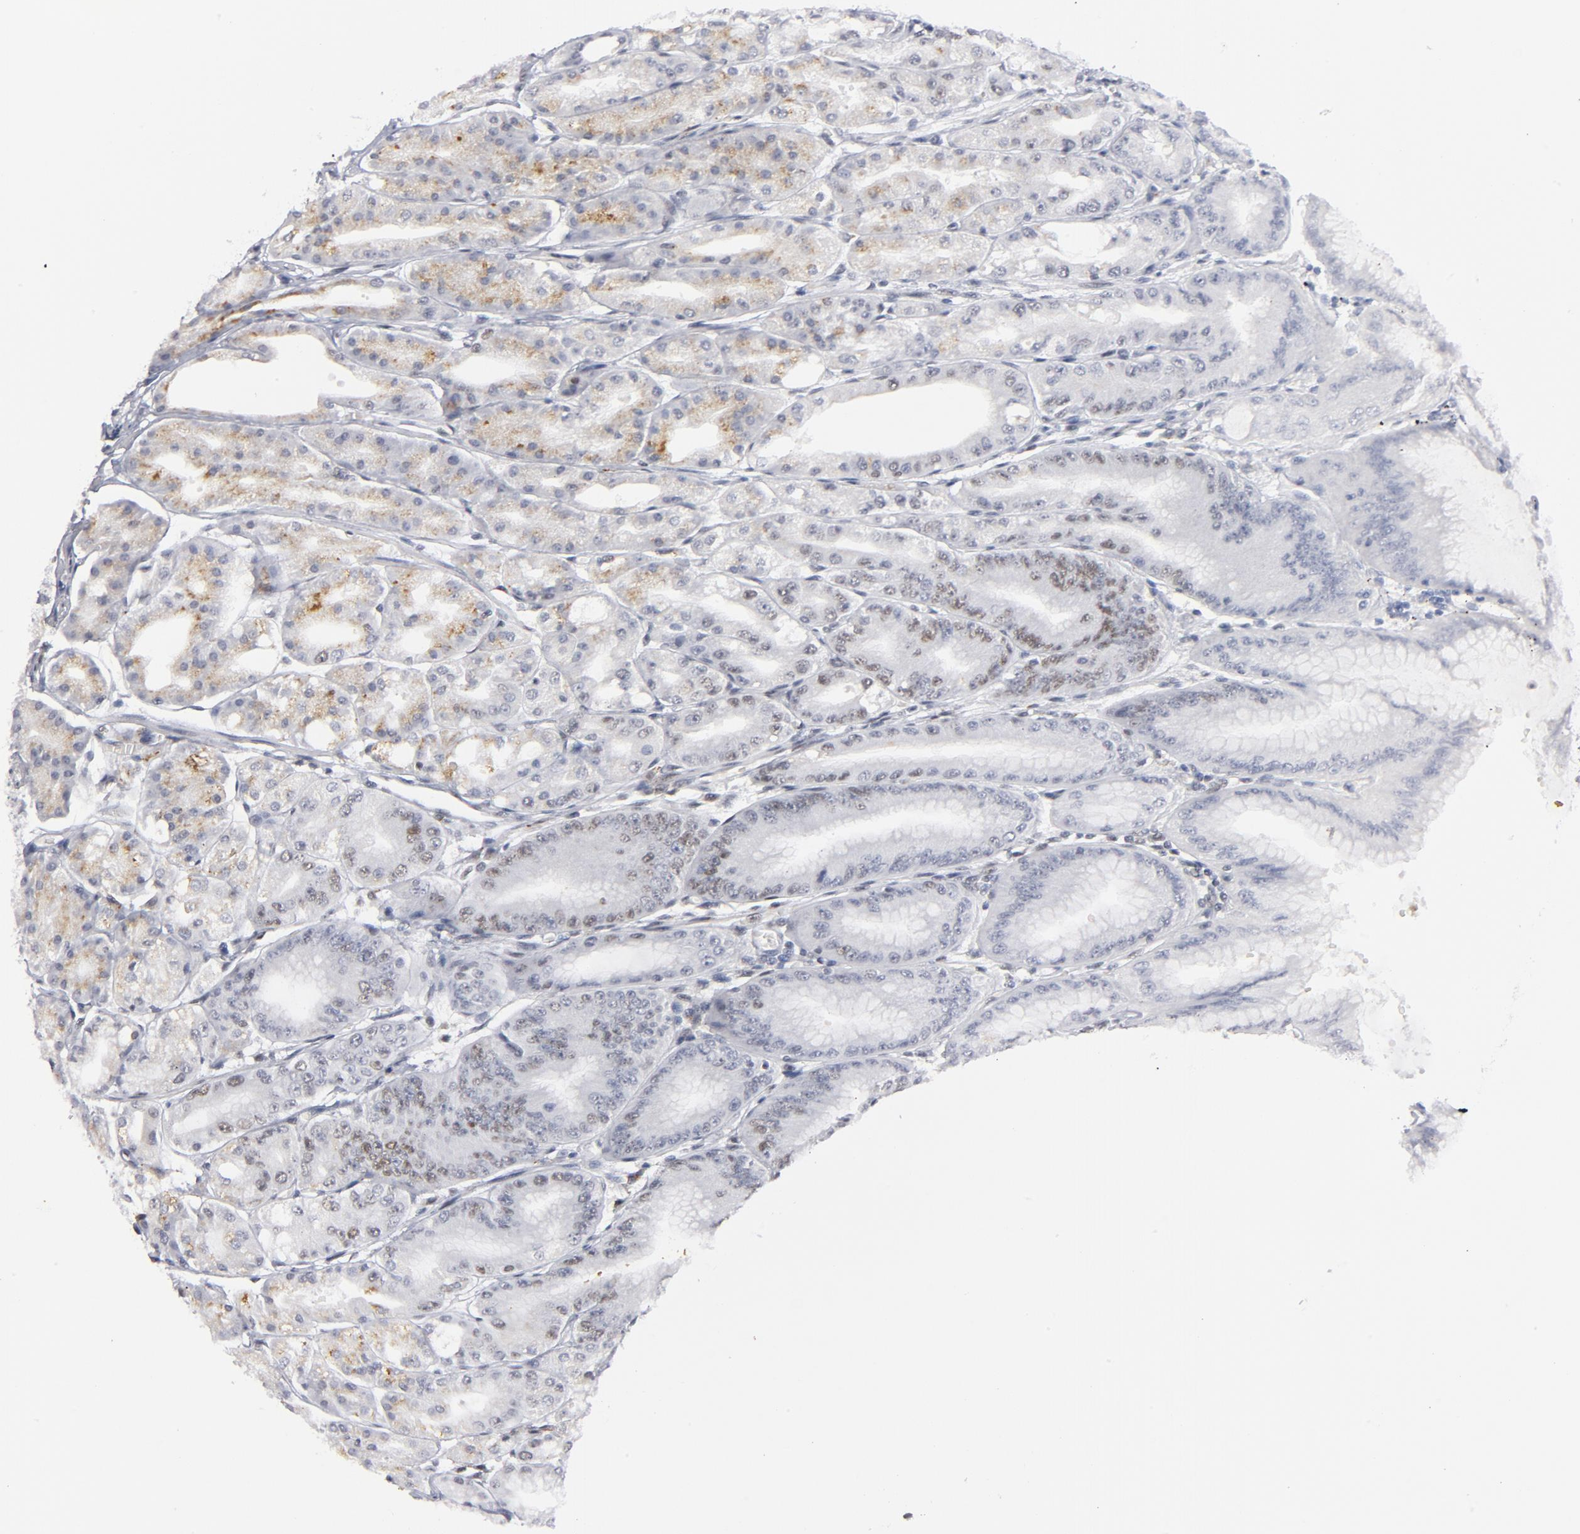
{"staining": {"intensity": "moderate", "quantity": ">75%", "location": "cytoplasmic/membranous,nuclear"}, "tissue": "stomach", "cell_type": "Glandular cells", "image_type": "normal", "snomed": [{"axis": "morphology", "description": "Normal tissue, NOS"}, {"axis": "topography", "description": "Stomach, lower"}], "caption": "High-magnification brightfield microscopy of benign stomach stained with DAB (3,3'-diaminobenzidine) (brown) and counterstained with hematoxylin (blue). glandular cells exhibit moderate cytoplasmic/membranous,nuclear positivity is identified in about>75% of cells.", "gene": "BAP1", "patient": {"sex": "male", "age": 71}}